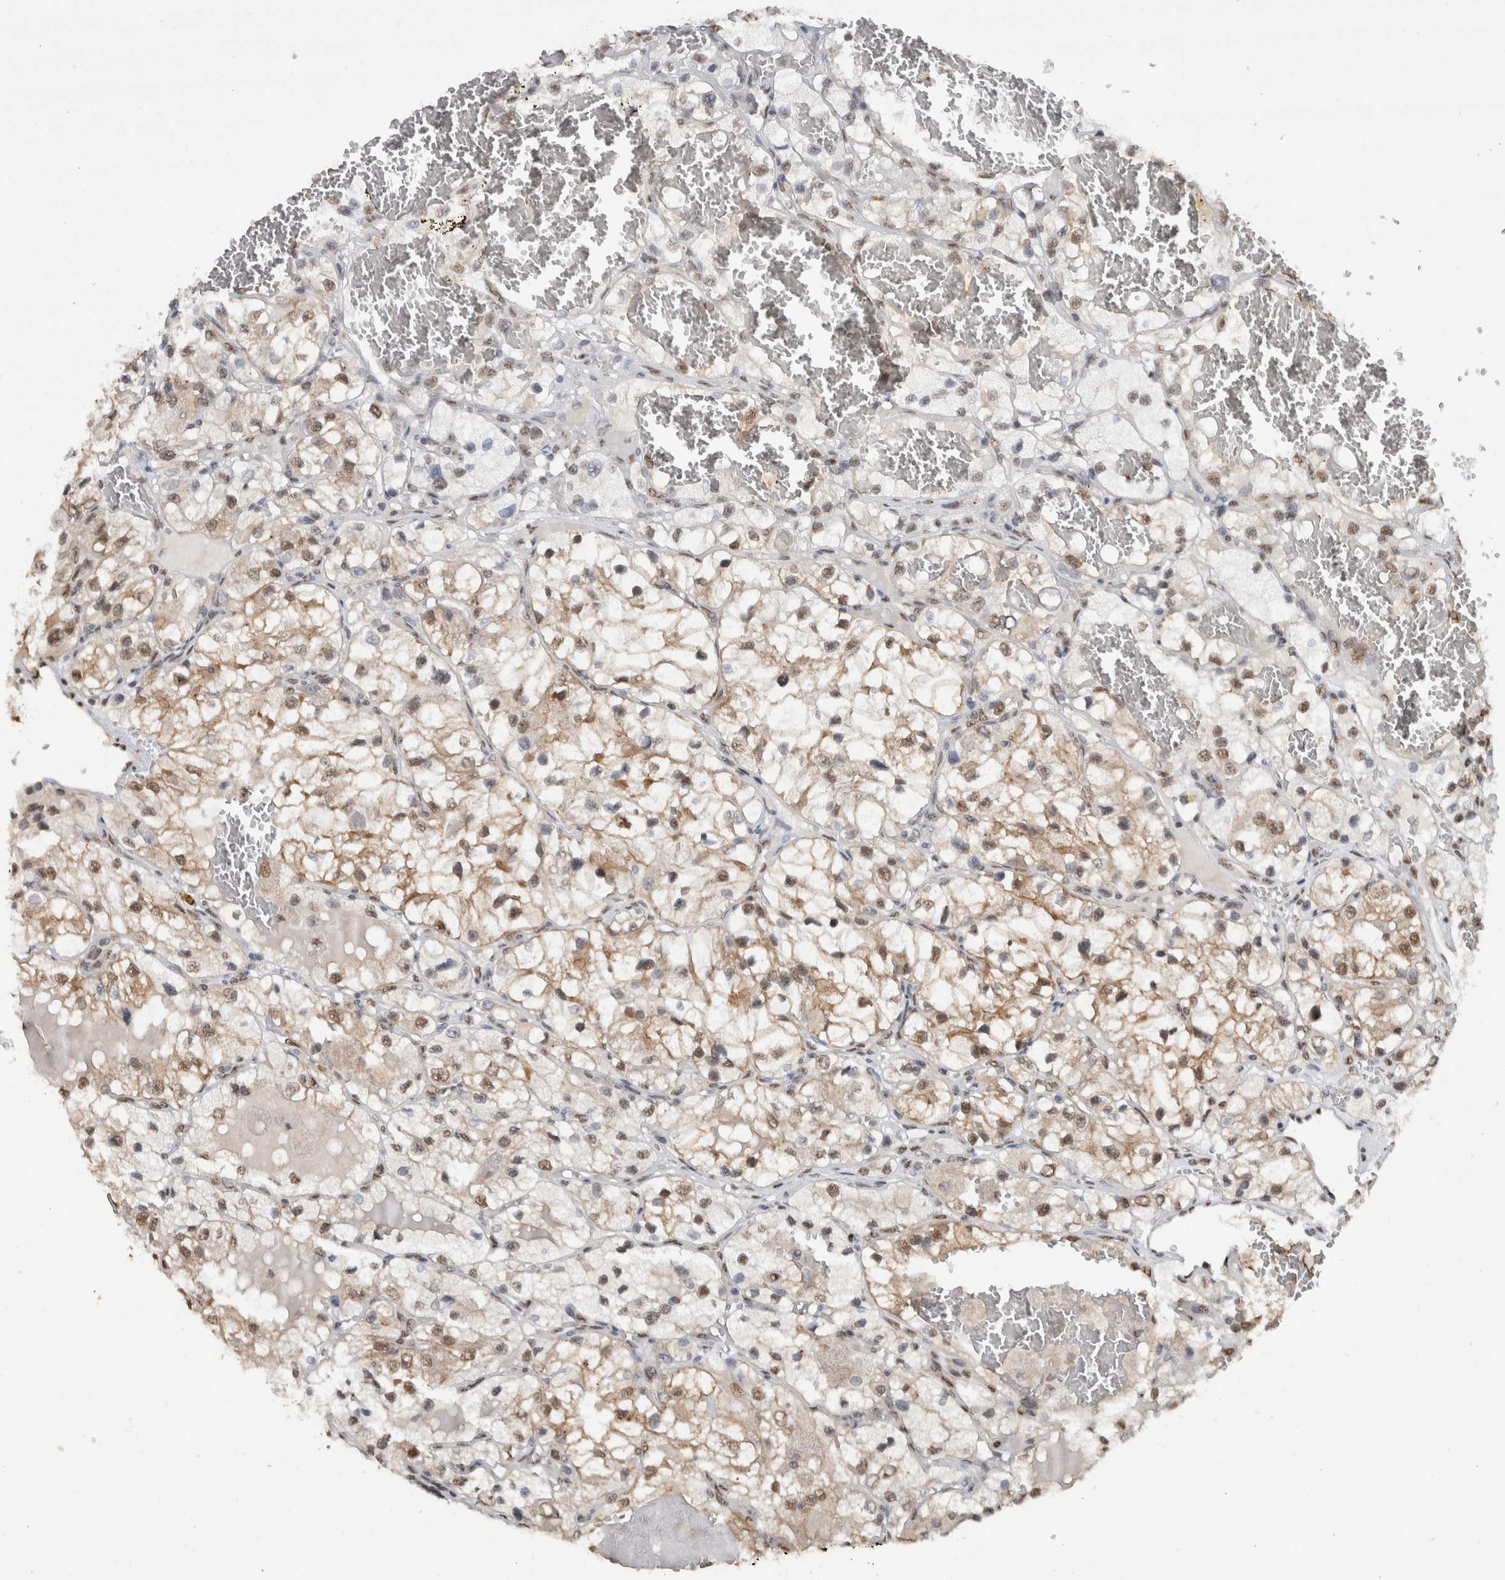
{"staining": {"intensity": "weak", "quantity": ">75%", "location": "cytoplasmic/membranous,nuclear"}, "tissue": "renal cancer", "cell_type": "Tumor cells", "image_type": "cancer", "snomed": [{"axis": "morphology", "description": "Adenocarcinoma, NOS"}, {"axis": "topography", "description": "Kidney"}], "caption": "A brown stain labels weak cytoplasmic/membranous and nuclear expression of a protein in human renal cancer (adenocarcinoma) tumor cells.", "gene": "RPS6KA2", "patient": {"sex": "female", "age": 57}}